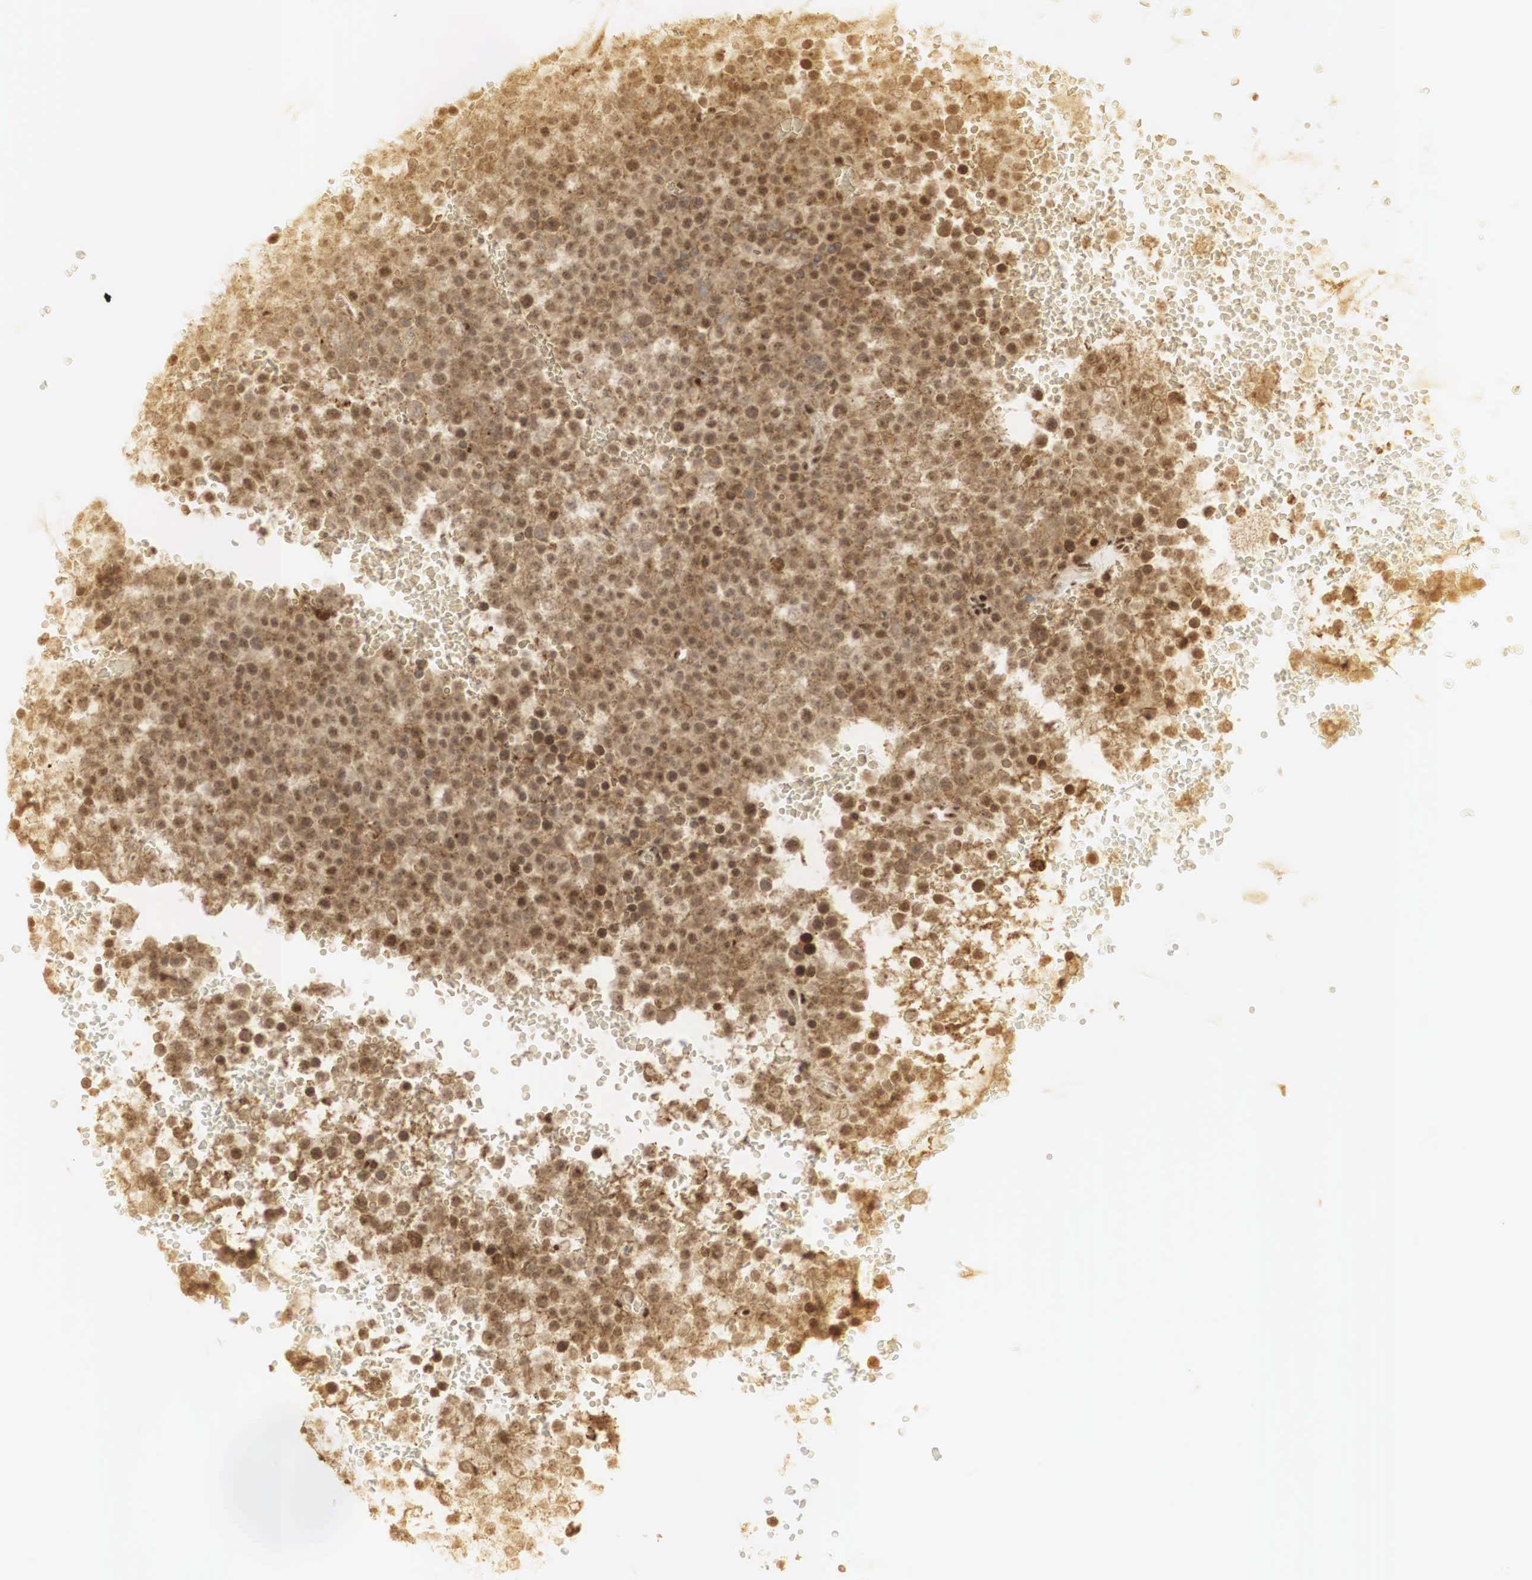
{"staining": {"intensity": "strong", "quantity": ">75%", "location": "cytoplasmic/membranous,nuclear"}, "tissue": "testis cancer", "cell_type": "Tumor cells", "image_type": "cancer", "snomed": [{"axis": "morphology", "description": "Seminoma, NOS"}, {"axis": "topography", "description": "Testis"}], "caption": "A photomicrograph of testis seminoma stained for a protein displays strong cytoplasmic/membranous and nuclear brown staining in tumor cells.", "gene": "RNF113A", "patient": {"sex": "male", "age": 71}}